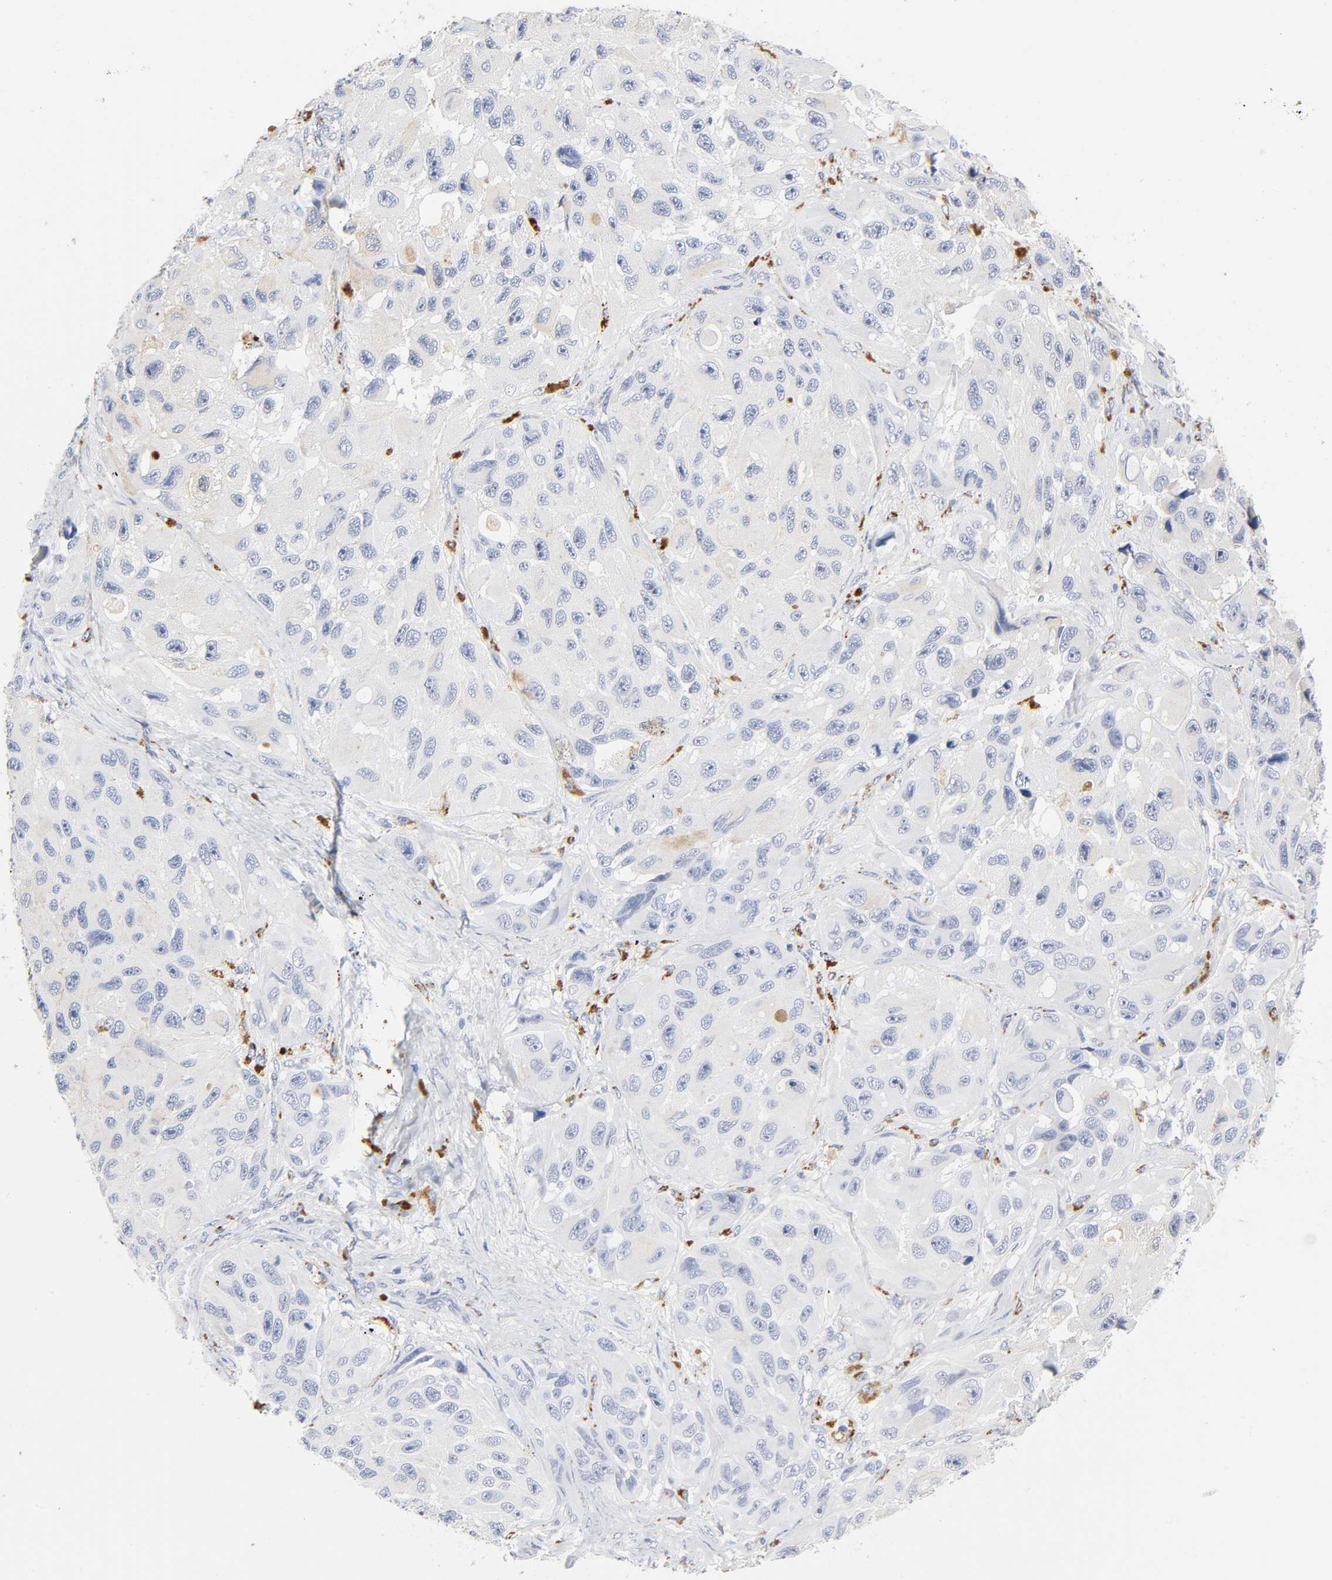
{"staining": {"intensity": "negative", "quantity": "none", "location": "none"}, "tissue": "melanoma", "cell_type": "Tumor cells", "image_type": "cancer", "snomed": [{"axis": "morphology", "description": "Malignant melanoma, NOS"}, {"axis": "topography", "description": "Skin"}], "caption": "Immunohistochemistry (IHC) of melanoma reveals no positivity in tumor cells.", "gene": "PLP1", "patient": {"sex": "female", "age": 73}}